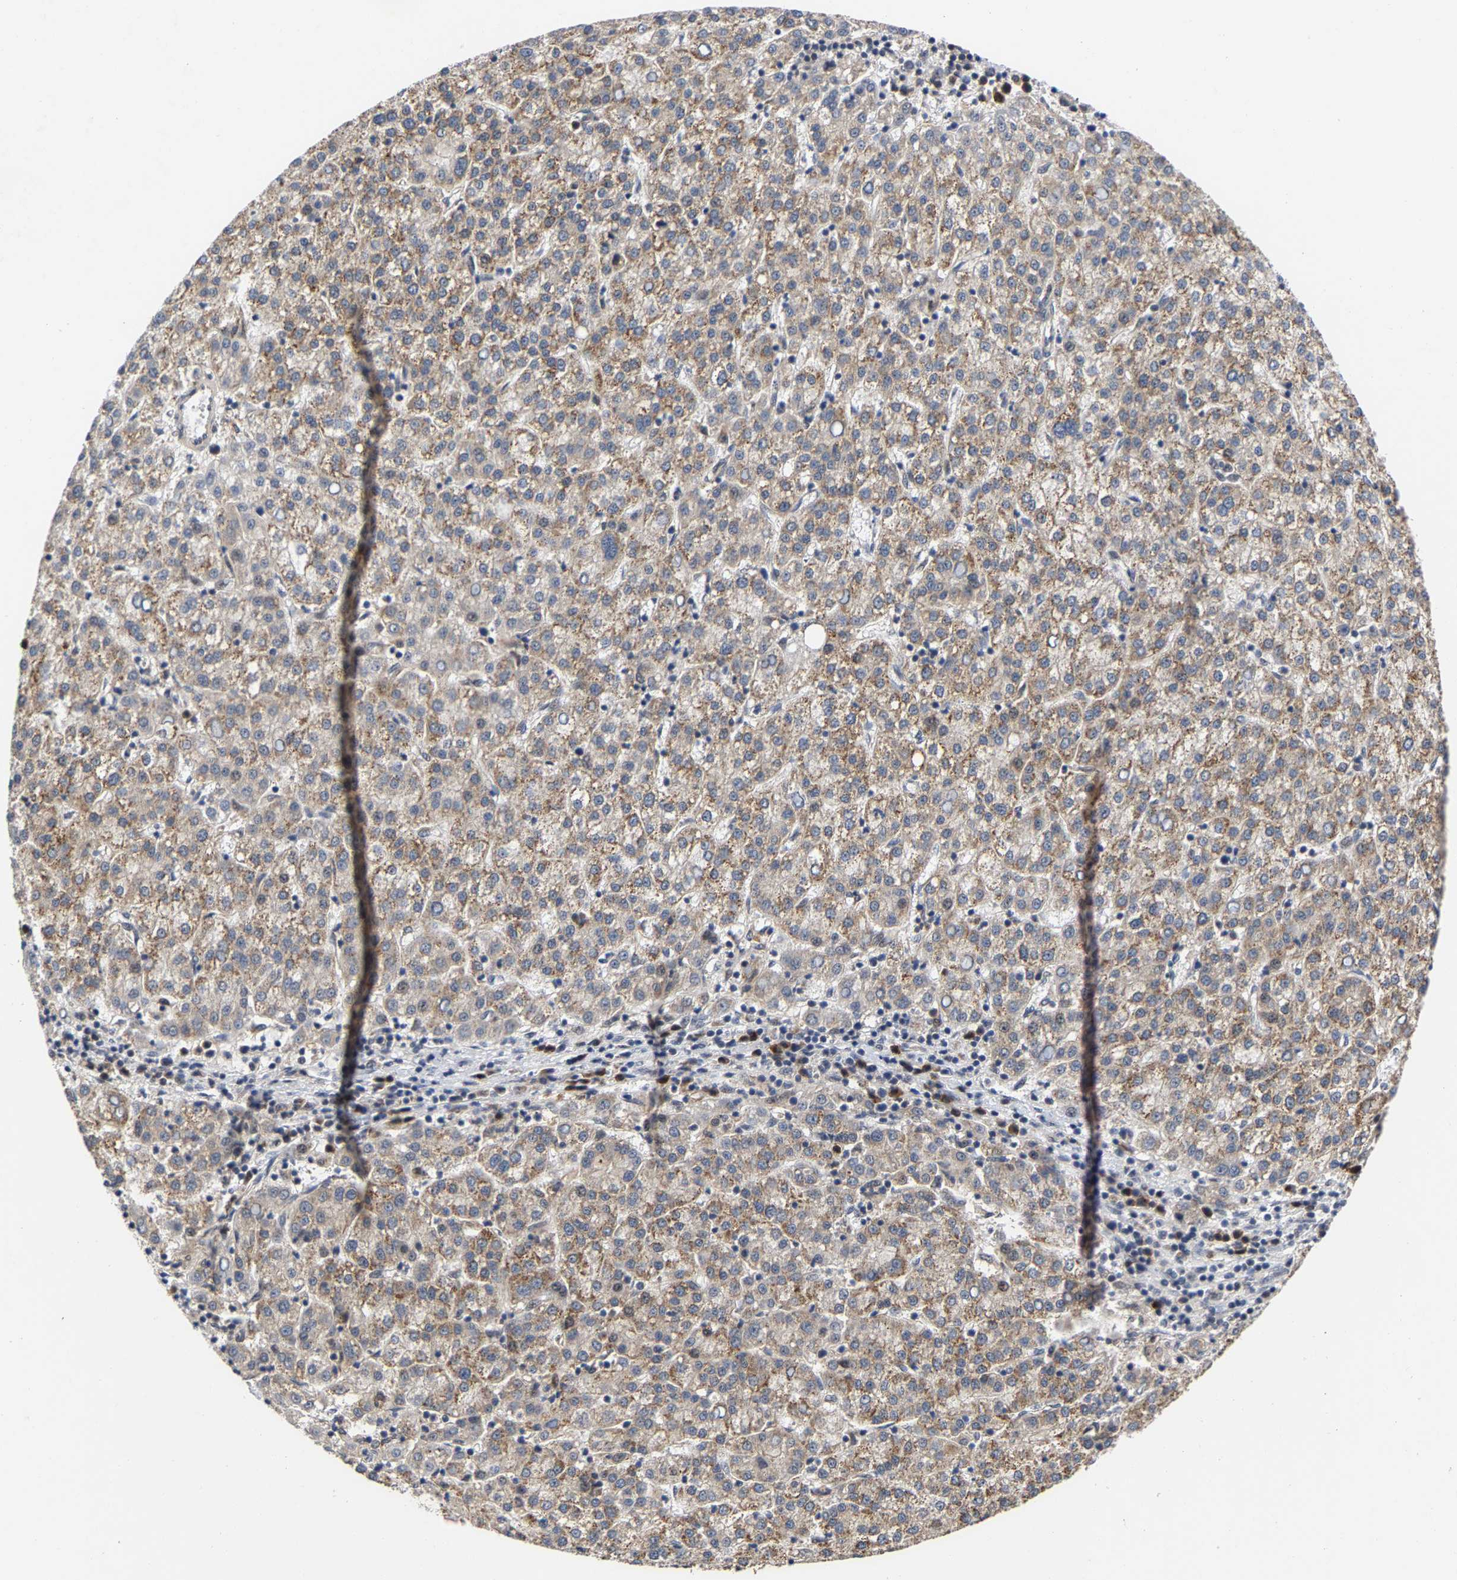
{"staining": {"intensity": "moderate", "quantity": ">75%", "location": "cytoplasmic/membranous"}, "tissue": "liver cancer", "cell_type": "Tumor cells", "image_type": "cancer", "snomed": [{"axis": "morphology", "description": "Carcinoma, Hepatocellular, NOS"}, {"axis": "topography", "description": "Liver"}], "caption": "Protein staining of liver cancer (hepatocellular carcinoma) tissue displays moderate cytoplasmic/membranous positivity in approximately >75% of tumor cells.", "gene": "CLIP2", "patient": {"sex": "female", "age": 58}}